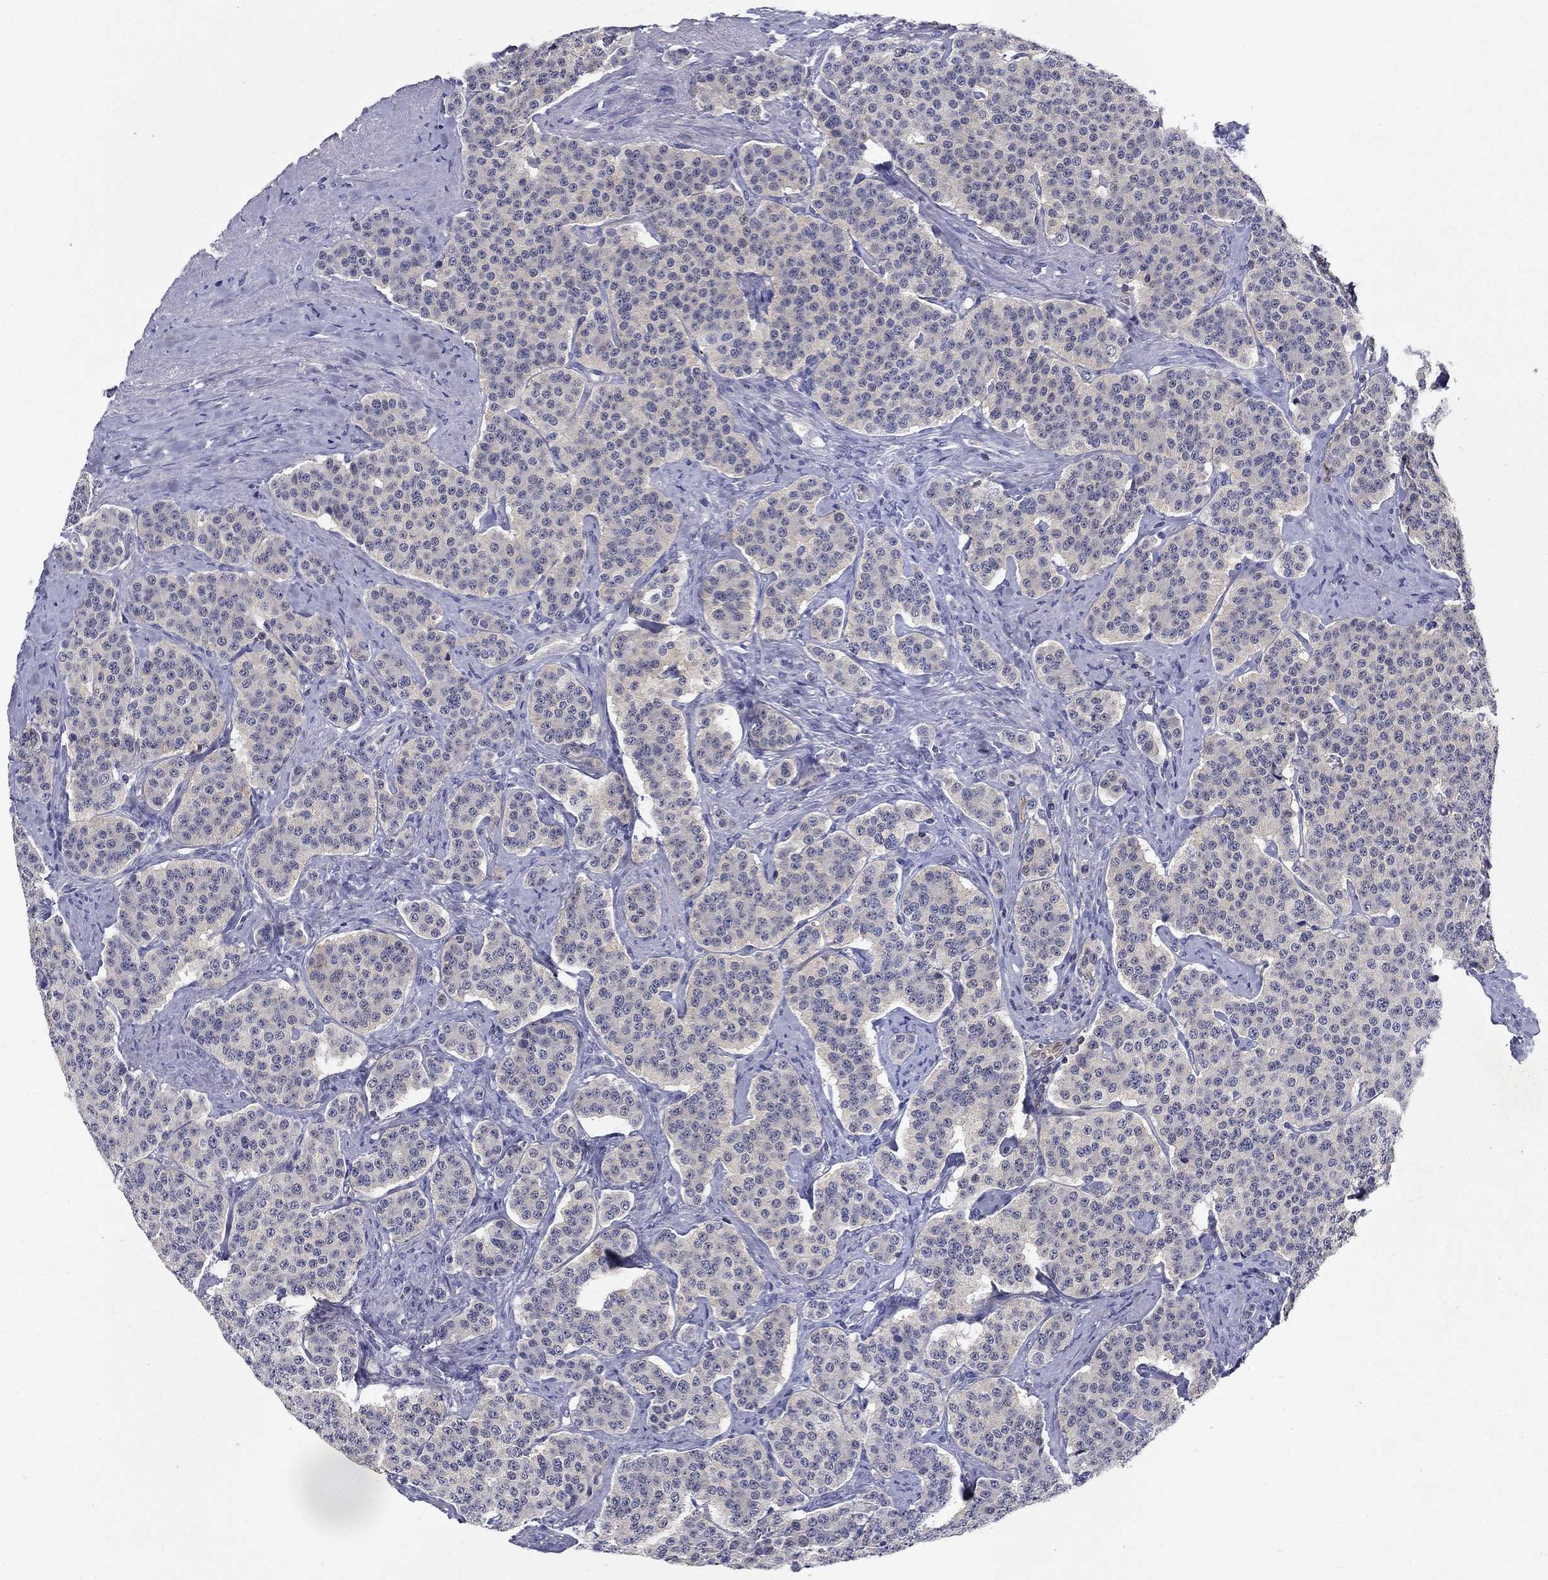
{"staining": {"intensity": "negative", "quantity": "none", "location": "none"}, "tissue": "carcinoid", "cell_type": "Tumor cells", "image_type": "cancer", "snomed": [{"axis": "morphology", "description": "Carcinoid, malignant, NOS"}, {"axis": "topography", "description": "Small intestine"}], "caption": "Human carcinoid stained for a protein using IHC exhibits no staining in tumor cells.", "gene": "GLTP", "patient": {"sex": "female", "age": 58}}